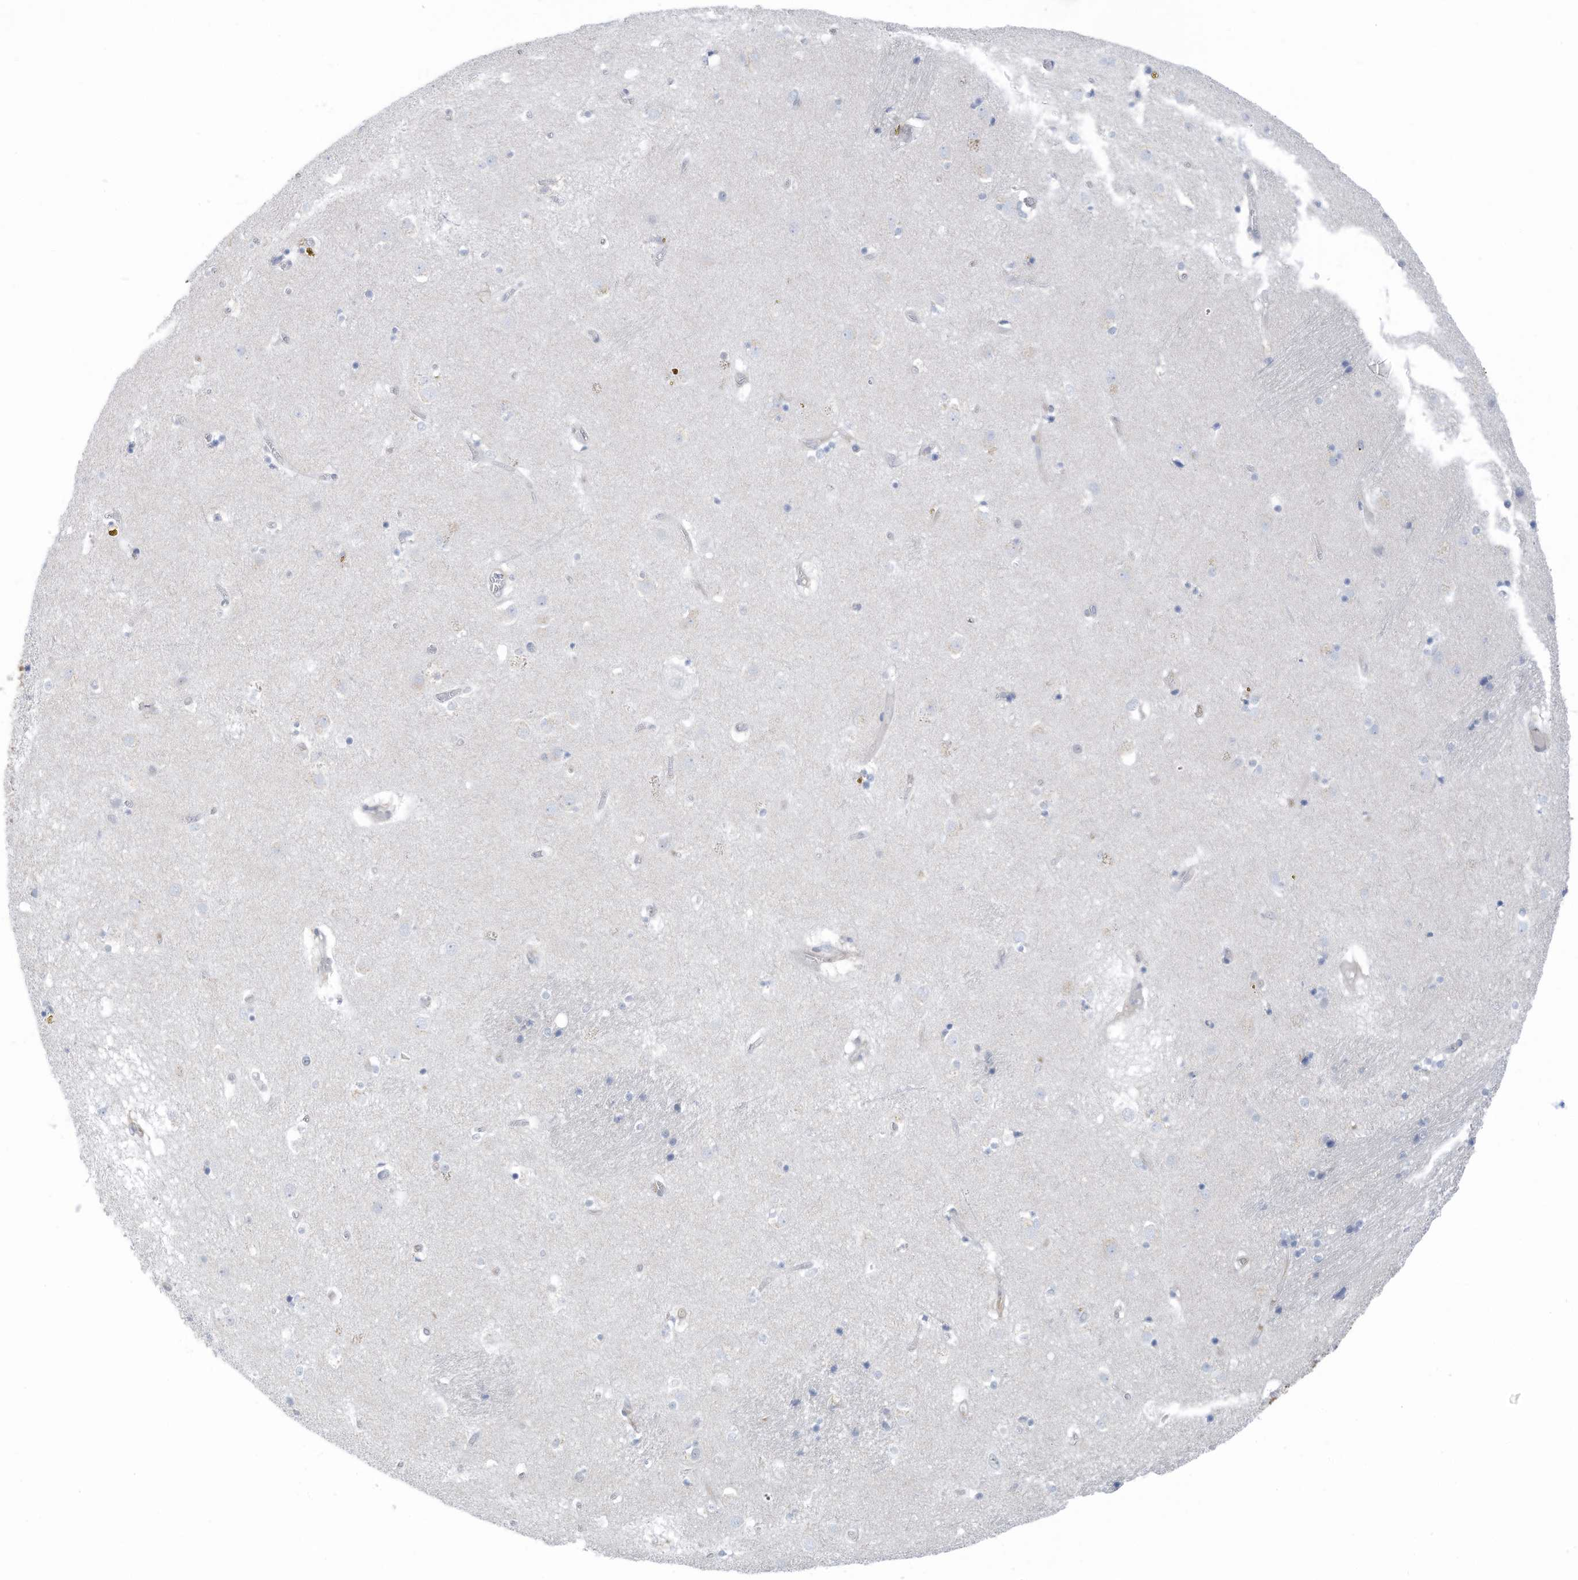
{"staining": {"intensity": "negative", "quantity": "none", "location": "none"}, "tissue": "caudate", "cell_type": "Glial cells", "image_type": "normal", "snomed": [{"axis": "morphology", "description": "Normal tissue, NOS"}, {"axis": "topography", "description": "Lateral ventricle wall"}], "caption": "Image shows no protein staining in glial cells of benign caudate.", "gene": "ZNF846", "patient": {"sex": "male", "age": 70}}